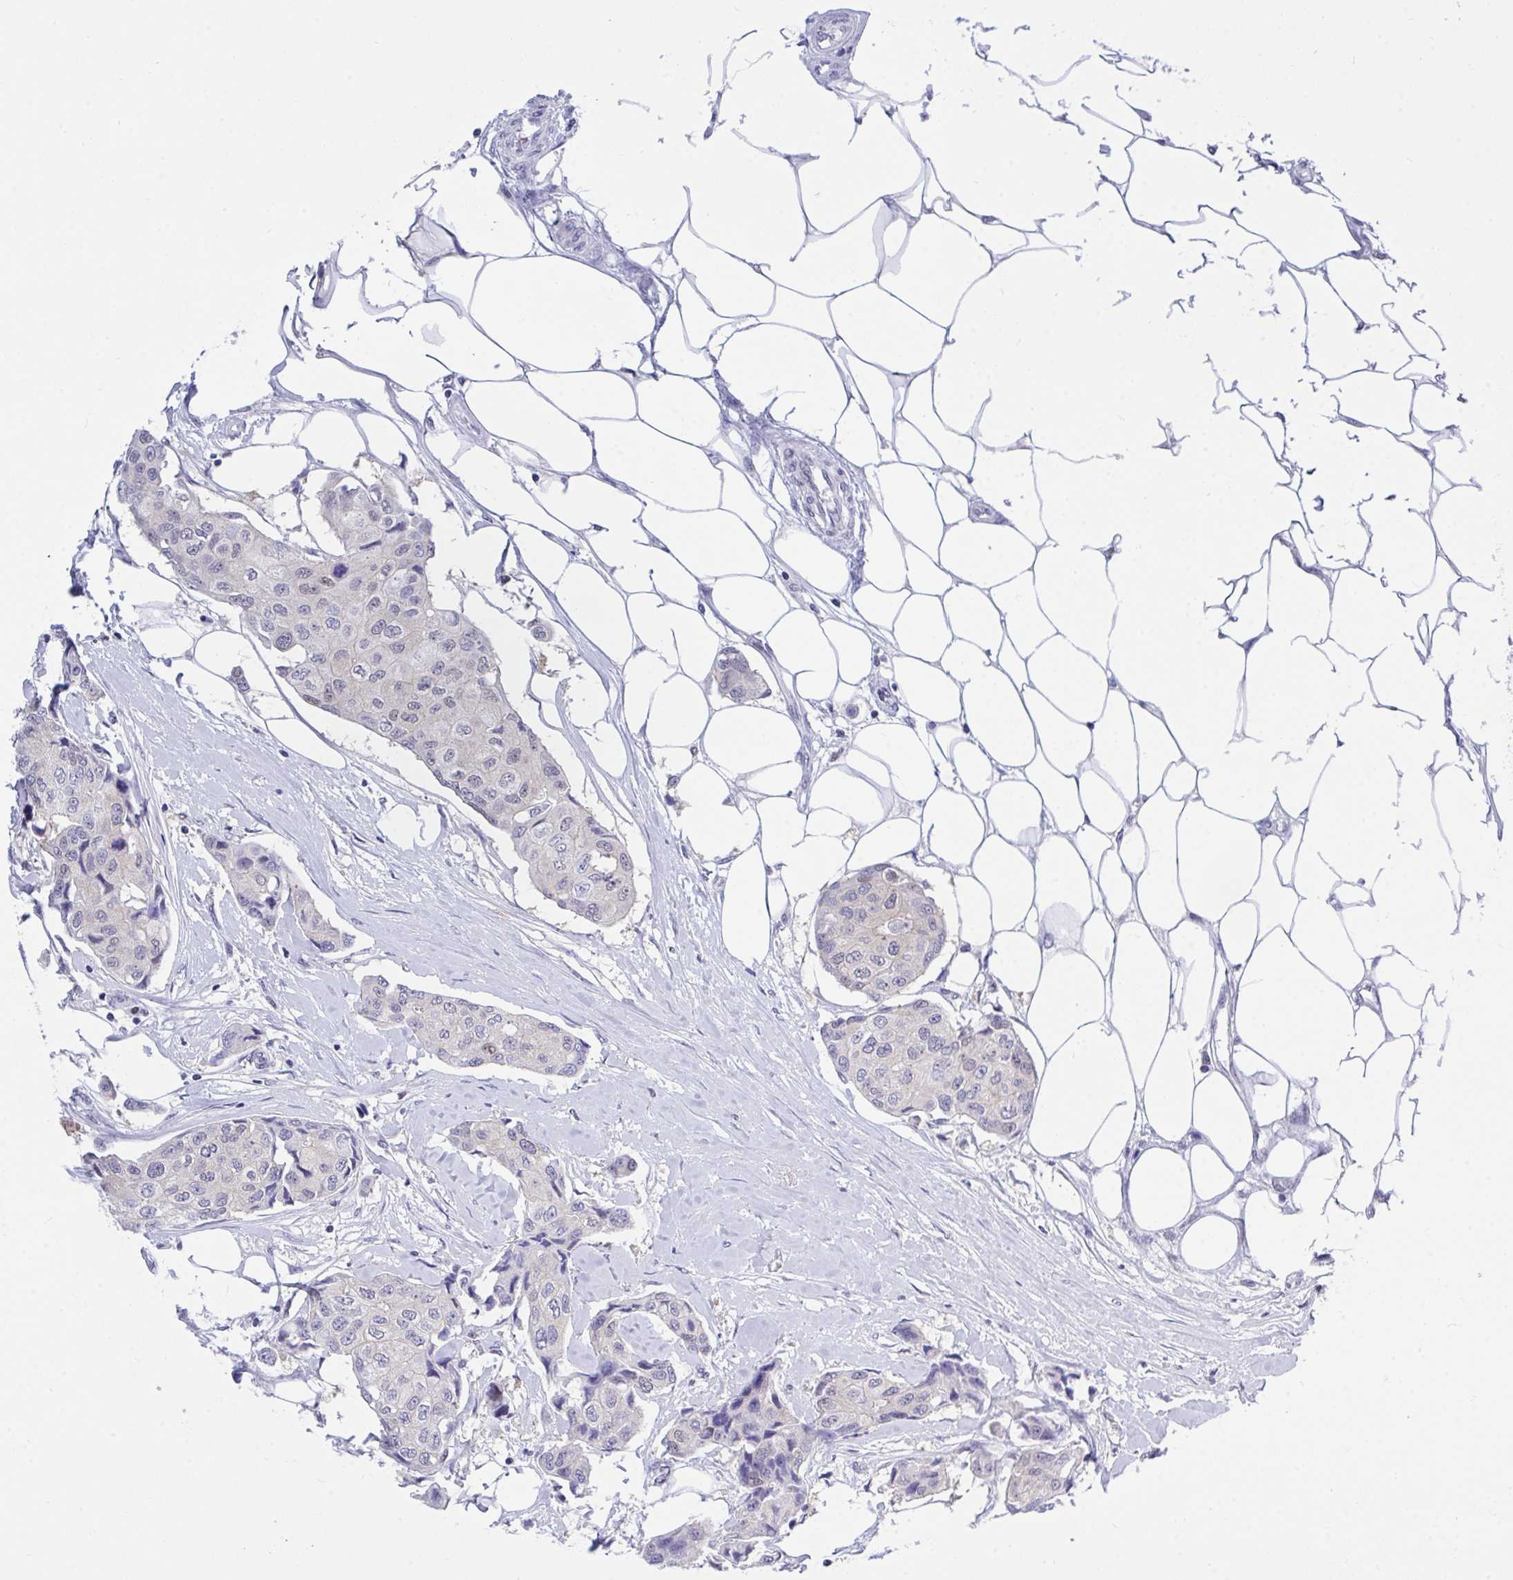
{"staining": {"intensity": "negative", "quantity": "none", "location": "none"}, "tissue": "breast cancer", "cell_type": "Tumor cells", "image_type": "cancer", "snomed": [{"axis": "morphology", "description": "Duct carcinoma"}, {"axis": "topography", "description": "Breast"}, {"axis": "topography", "description": "Lymph node"}], "caption": "There is no significant positivity in tumor cells of breast invasive ductal carcinoma. The staining is performed using DAB (3,3'-diaminobenzidine) brown chromogen with nuclei counter-stained in using hematoxylin.", "gene": "THOP1", "patient": {"sex": "female", "age": 80}}